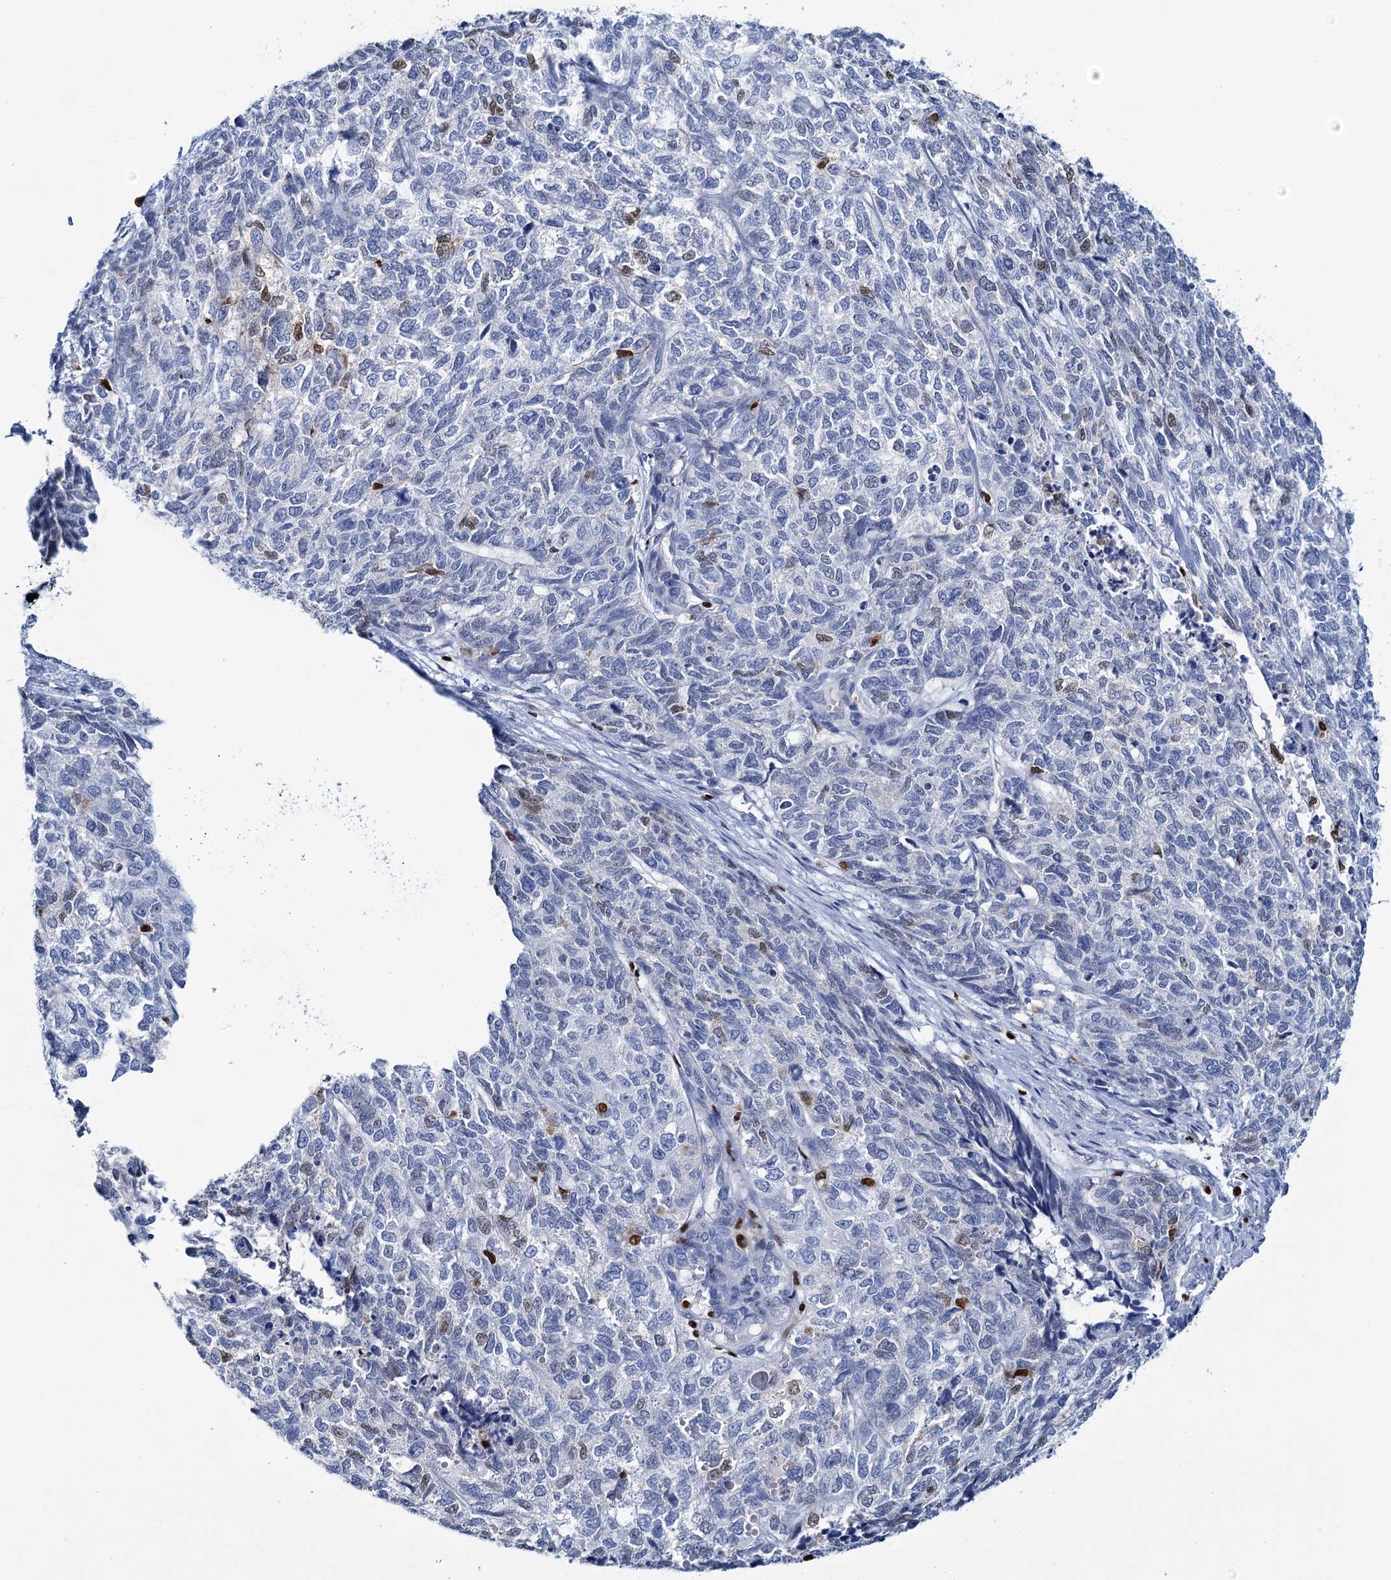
{"staining": {"intensity": "negative", "quantity": "none", "location": "none"}, "tissue": "cervical cancer", "cell_type": "Tumor cells", "image_type": "cancer", "snomed": [{"axis": "morphology", "description": "Squamous cell carcinoma, NOS"}, {"axis": "topography", "description": "Cervix"}], "caption": "A high-resolution photomicrograph shows IHC staining of squamous cell carcinoma (cervical), which reveals no significant staining in tumor cells.", "gene": "CELF2", "patient": {"sex": "female", "age": 63}}